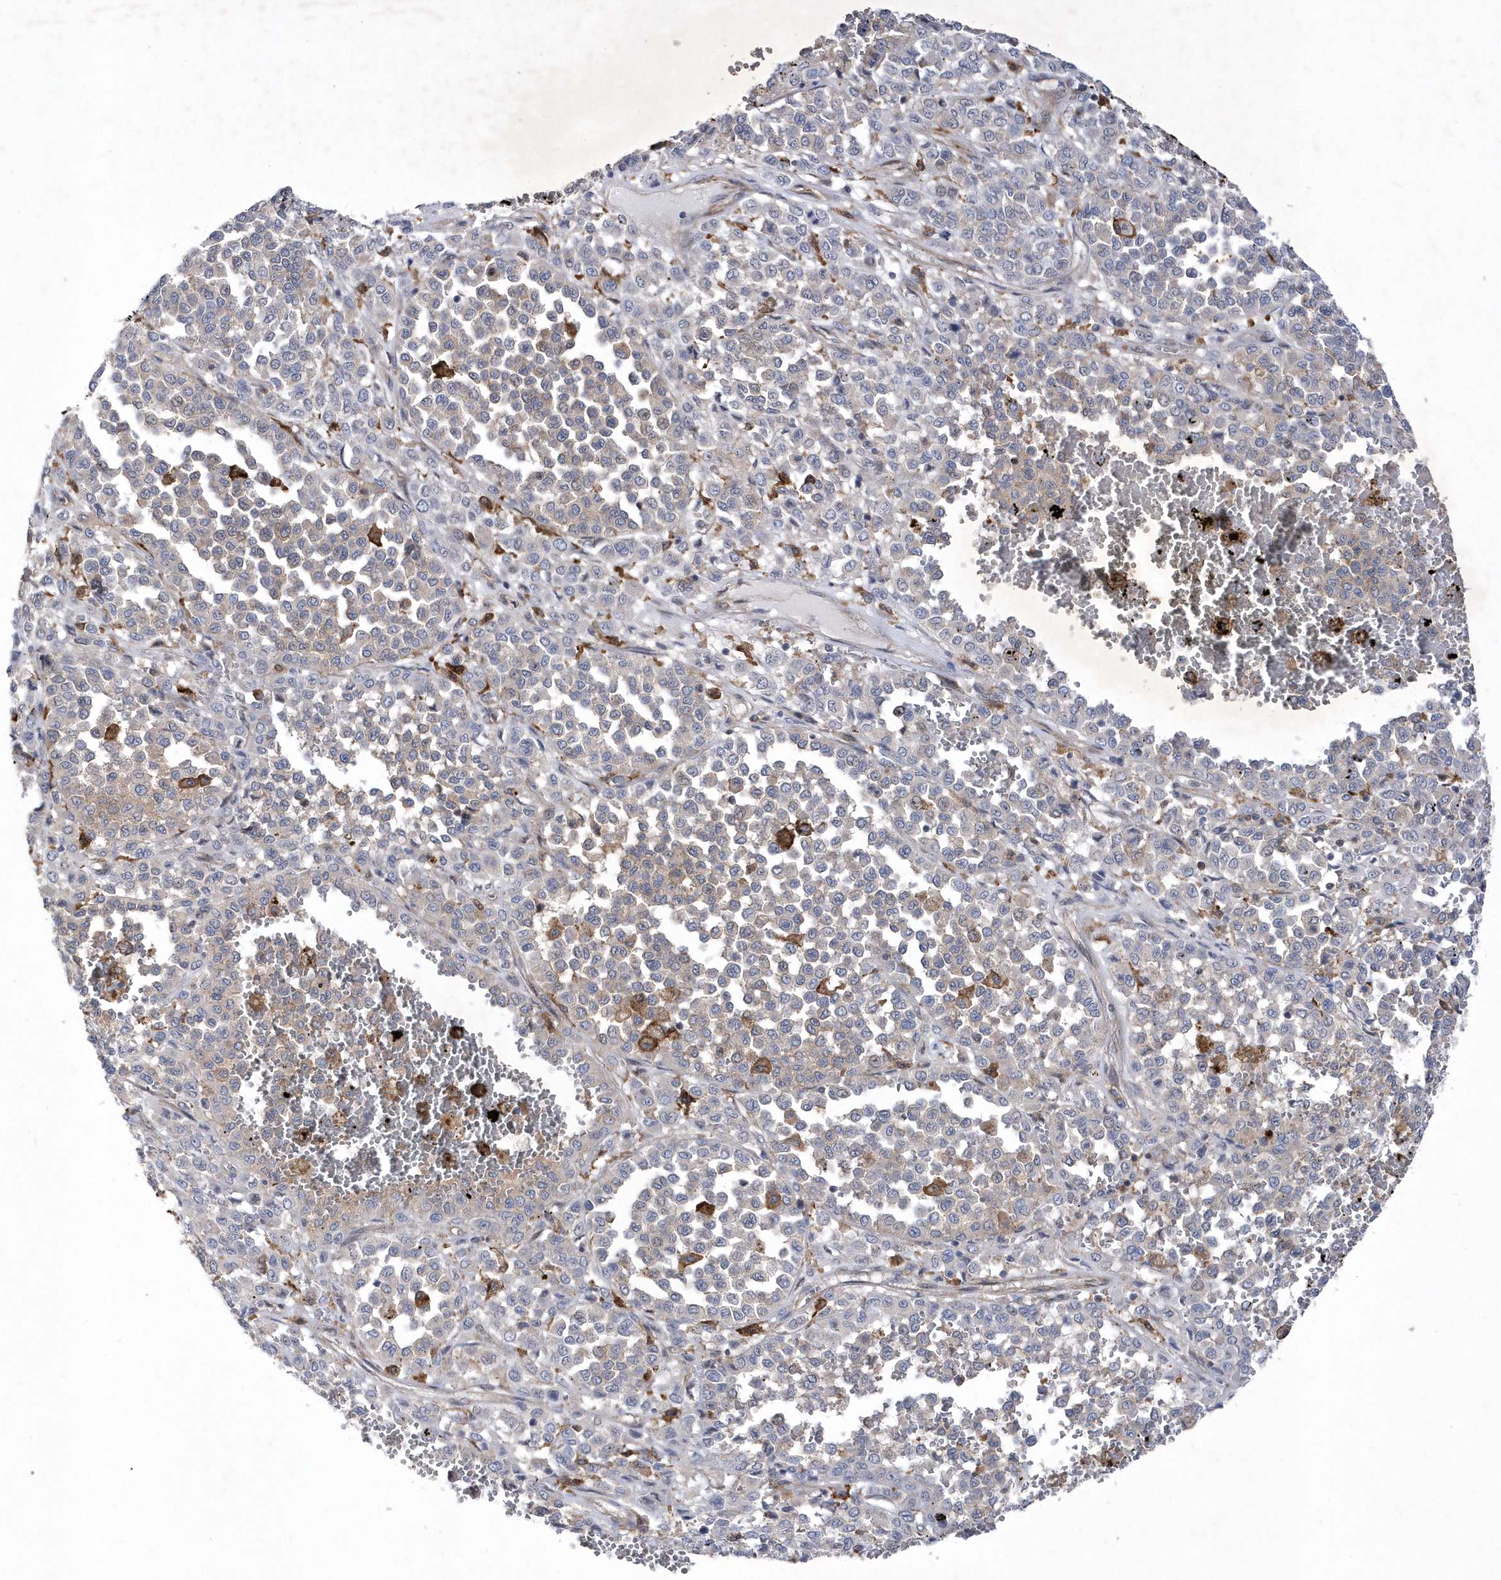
{"staining": {"intensity": "moderate", "quantity": "<25%", "location": "cytoplasmic/membranous"}, "tissue": "melanoma", "cell_type": "Tumor cells", "image_type": "cancer", "snomed": [{"axis": "morphology", "description": "Malignant melanoma, Metastatic site"}, {"axis": "topography", "description": "Pancreas"}], "caption": "Immunohistochemistry (IHC) image of neoplastic tissue: human malignant melanoma (metastatic site) stained using IHC reveals low levels of moderate protein expression localized specifically in the cytoplasmic/membranous of tumor cells, appearing as a cytoplasmic/membranous brown color.", "gene": "LONRF2", "patient": {"sex": "female", "age": 30}}